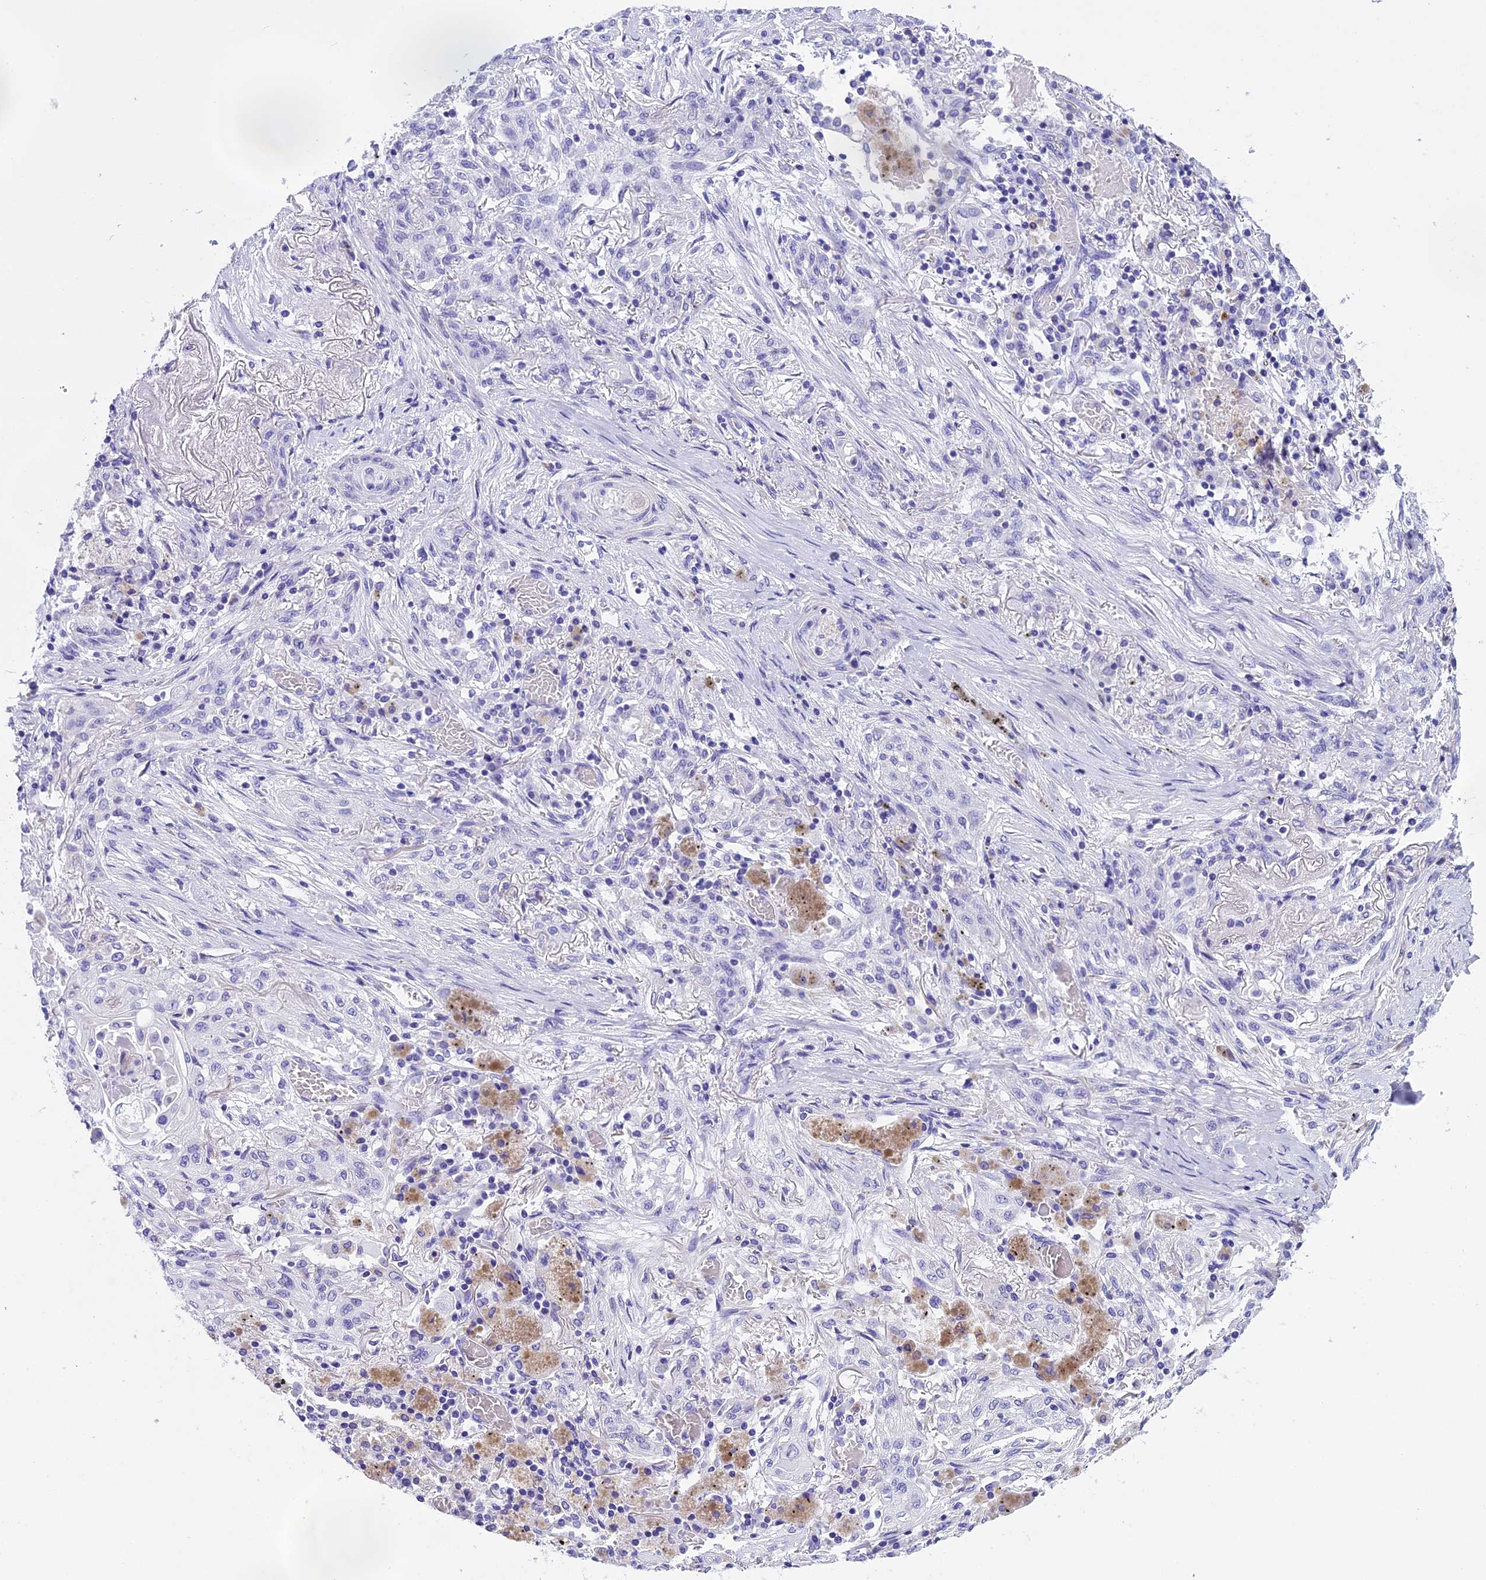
{"staining": {"intensity": "negative", "quantity": "none", "location": "none"}, "tissue": "lung cancer", "cell_type": "Tumor cells", "image_type": "cancer", "snomed": [{"axis": "morphology", "description": "Squamous cell carcinoma, NOS"}, {"axis": "topography", "description": "Lung"}], "caption": "There is no significant expression in tumor cells of lung squamous cell carcinoma. (Immunohistochemistry, brightfield microscopy, high magnification).", "gene": "KCTD14", "patient": {"sex": "female", "age": 47}}